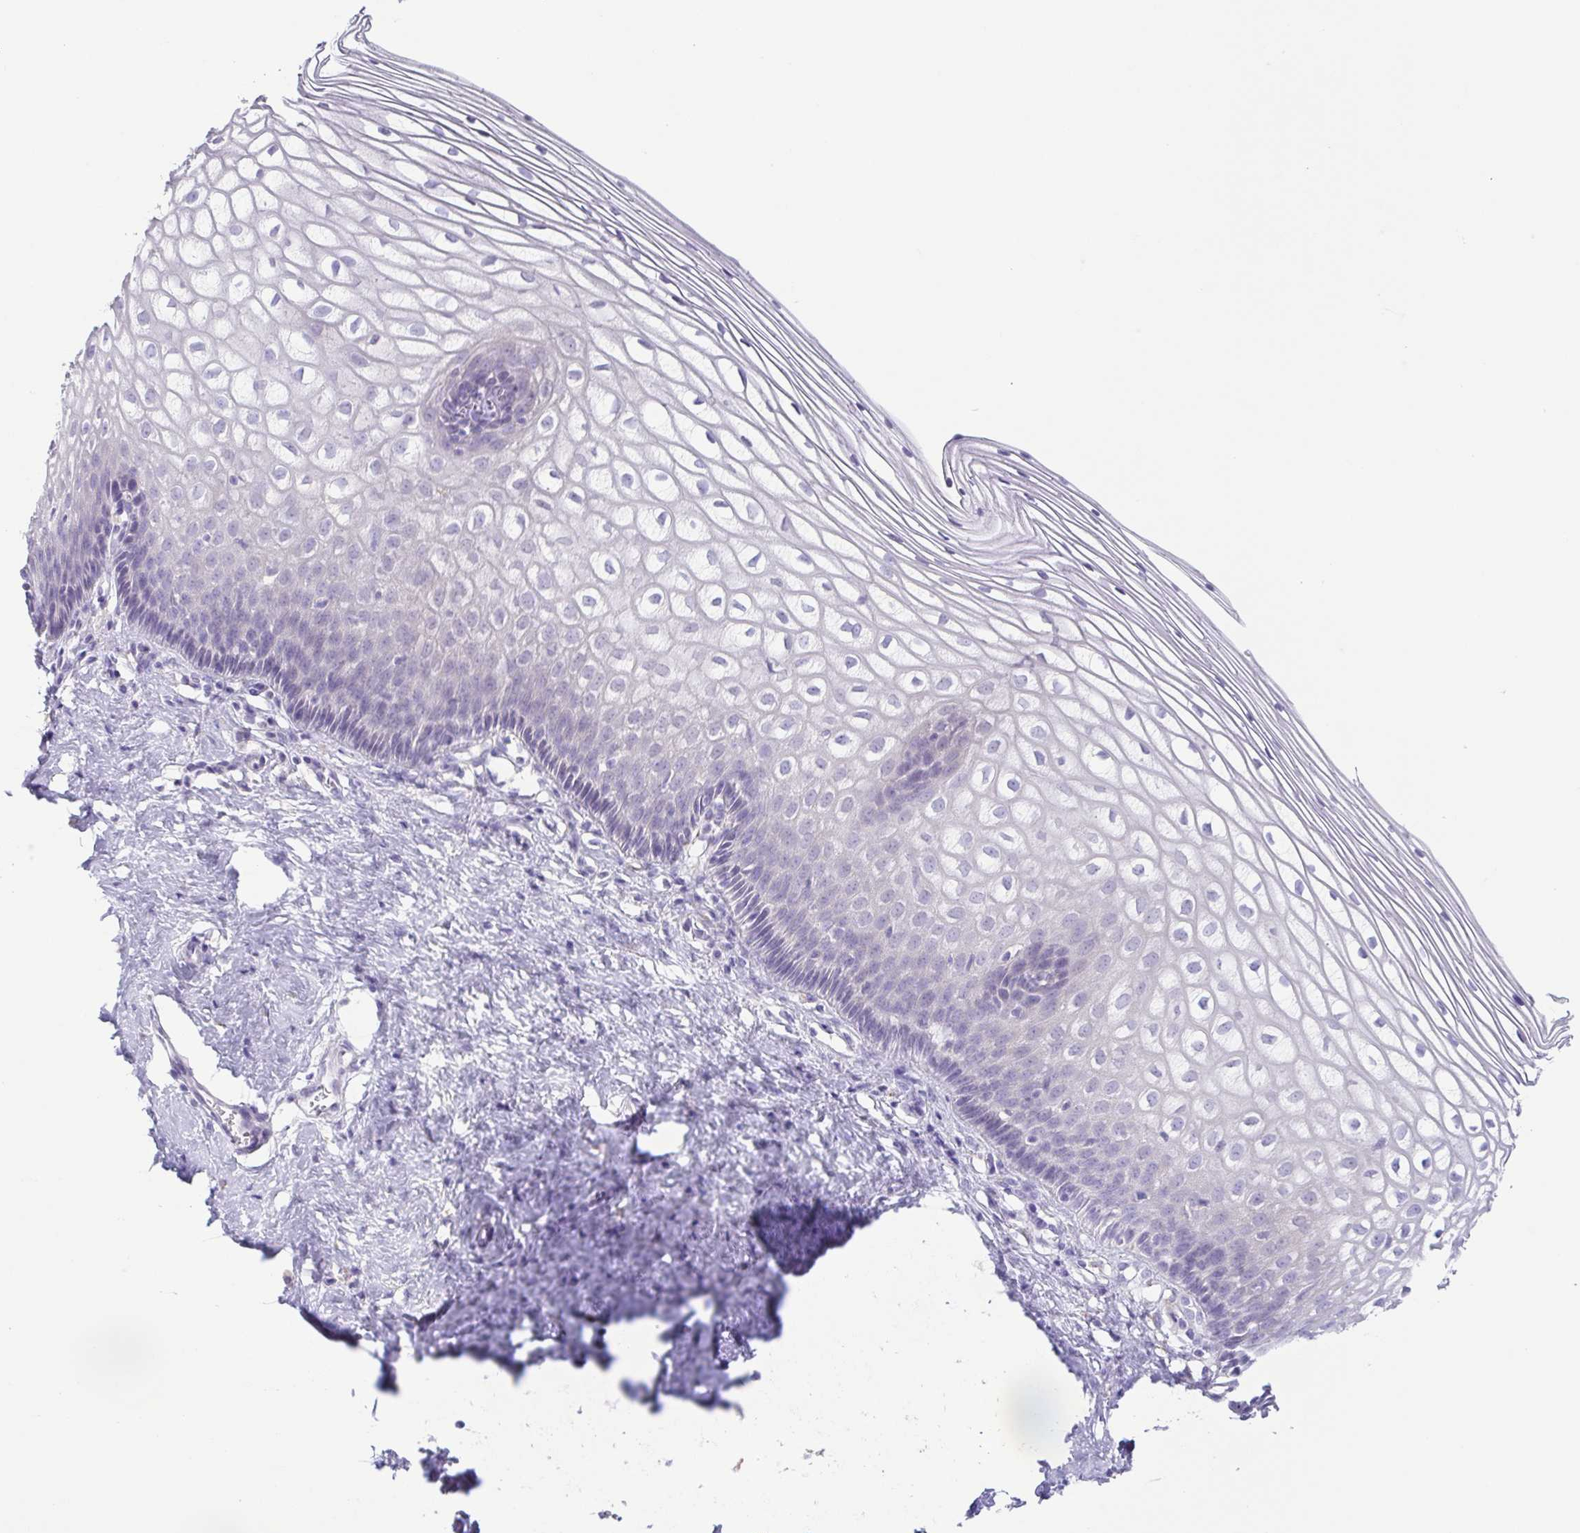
{"staining": {"intensity": "weak", "quantity": "25%-75%", "location": "cytoplasmic/membranous"}, "tissue": "cervix", "cell_type": "Glandular cells", "image_type": "normal", "snomed": [{"axis": "morphology", "description": "Normal tissue, NOS"}, {"axis": "topography", "description": "Cervix"}], "caption": "This image shows IHC staining of benign cervix, with low weak cytoplasmic/membranous positivity in about 25%-75% of glandular cells.", "gene": "ATP6V1G2", "patient": {"sex": "female", "age": 36}}